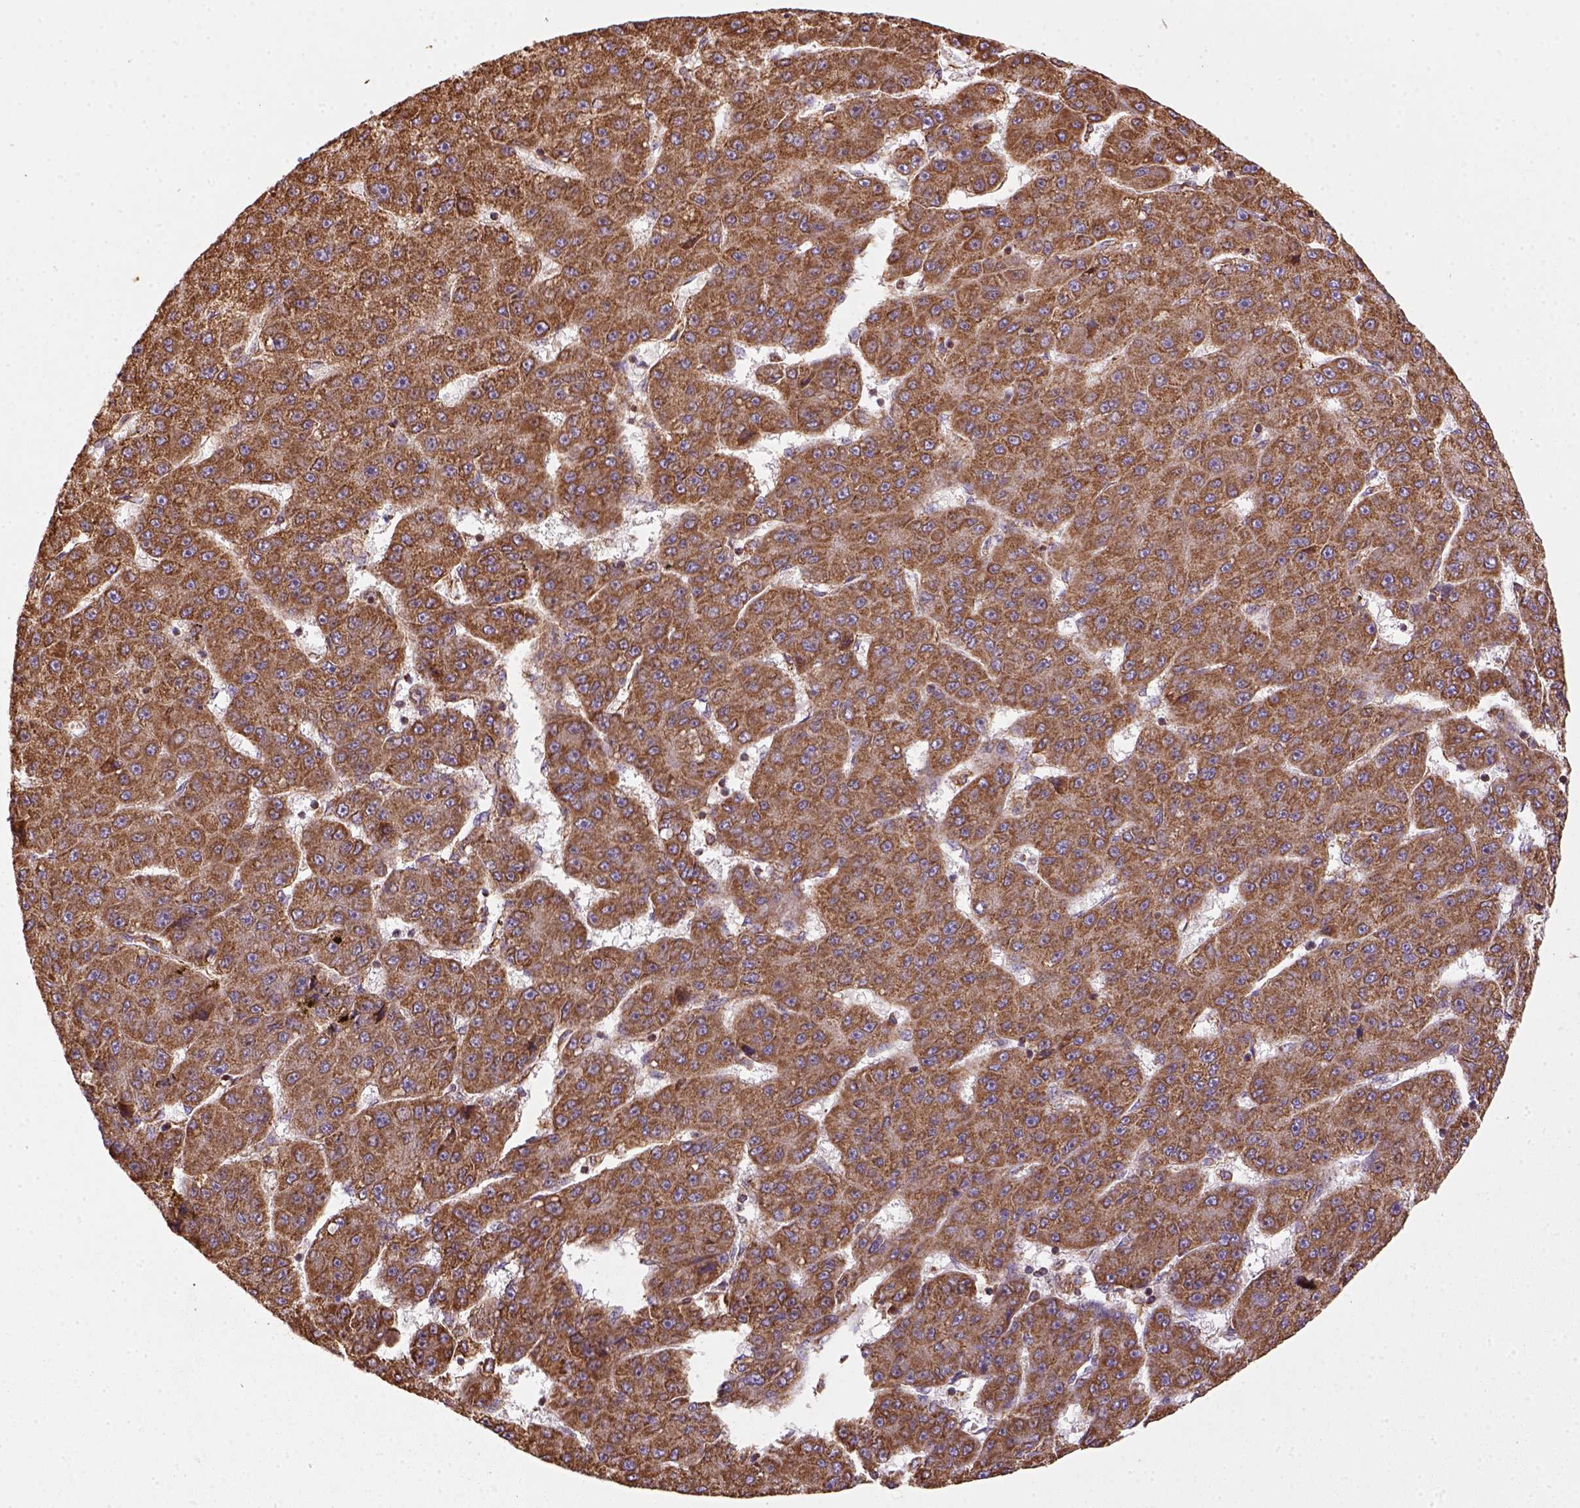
{"staining": {"intensity": "moderate", "quantity": ">75%", "location": "cytoplasmic/membranous"}, "tissue": "liver cancer", "cell_type": "Tumor cells", "image_type": "cancer", "snomed": [{"axis": "morphology", "description": "Carcinoma, Hepatocellular, NOS"}, {"axis": "topography", "description": "Liver"}], "caption": "Liver hepatocellular carcinoma tissue reveals moderate cytoplasmic/membranous positivity in about >75% of tumor cells (DAB (3,3'-diaminobenzidine) IHC, brown staining for protein, blue staining for nuclei).", "gene": "MAPK8IP3", "patient": {"sex": "male", "age": 67}}